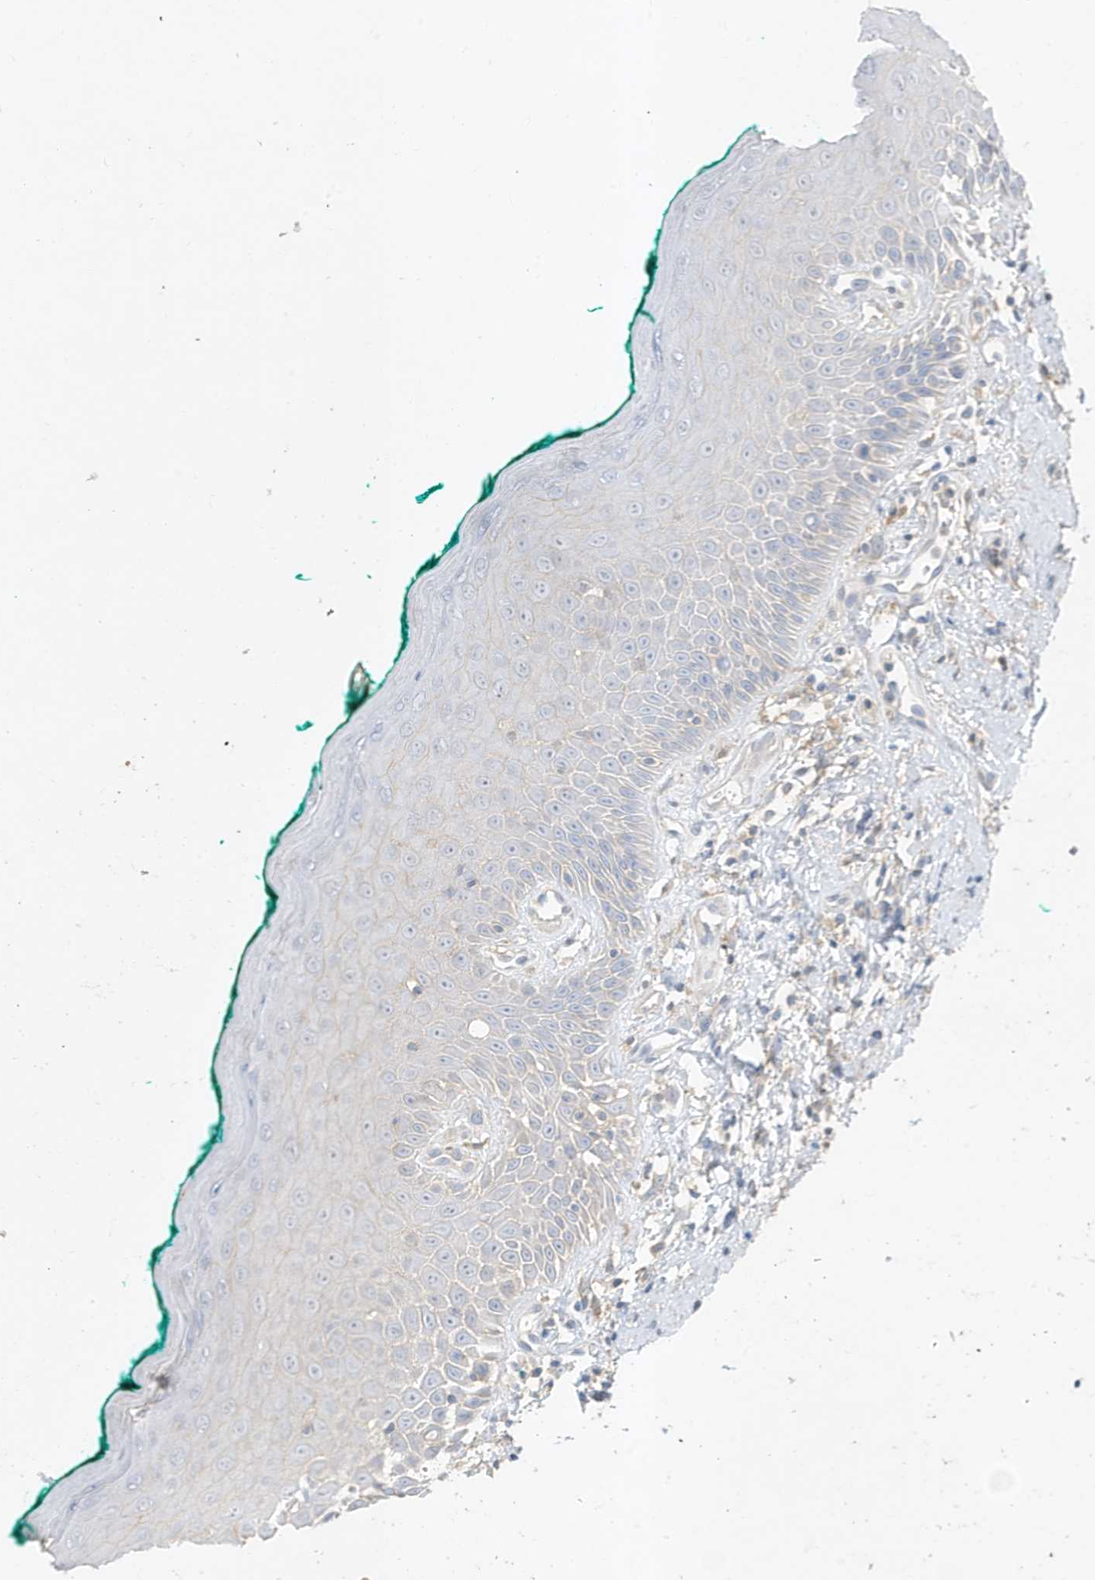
{"staining": {"intensity": "negative", "quantity": "none", "location": "none"}, "tissue": "oral mucosa", "cell_type": "Squamous epithelial cells", "image_type": "normal", "snomed": [{"axis": "morphology", "description": "Normal tissue, NOS"}, {"axis": "topography", "description": "Oral tissue"}], "caption": "A high-resolution image shows IHC staining of benign oral mucosa, which demonstrates no significant staining in squamous epithelial cells.", "gene": "ABTB1", "patient": {"sex": "female", "age": 70}}